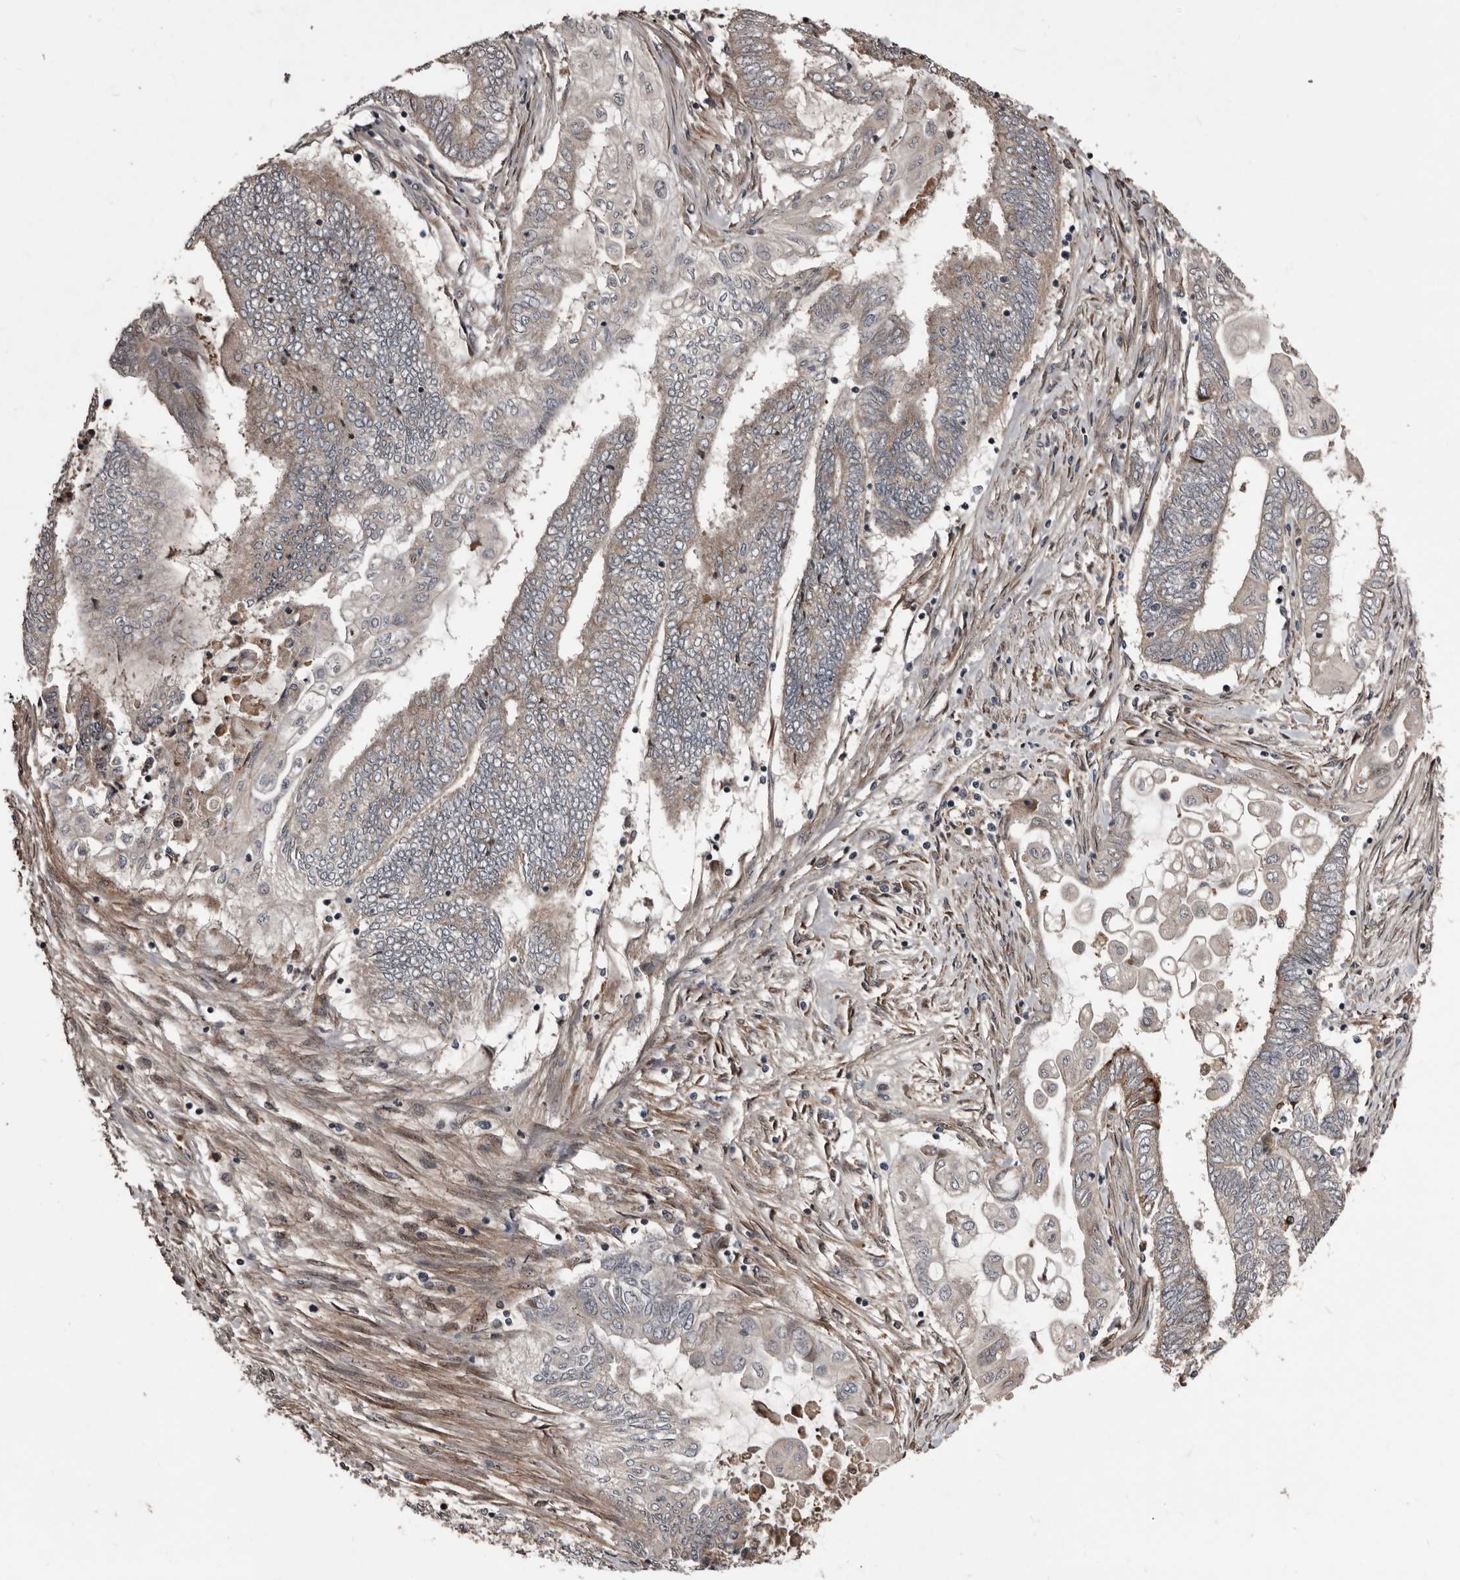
{"staining": {"intensity": "negative", "quantity": "none", "location": "none"}, "tissue": "endometrial cancer", "cell_type": "Tumor cells", "image_type": "cancer", "snomed": [{"axis": "morphology", "description": "Adenocarcinoma, NOS"}, {"axis": "topography", "description": "Uterus"}, {"axis": "topography", "description": "Endometrium"}], "caption": "High power microscopy histopathology image of an immunohistochemistry (IHC) image of endometrial cancer, revealing no significant positivity in tumor cells.", "gene": "SERTAD4", "patient": {"sex": "female", "age": 70}}